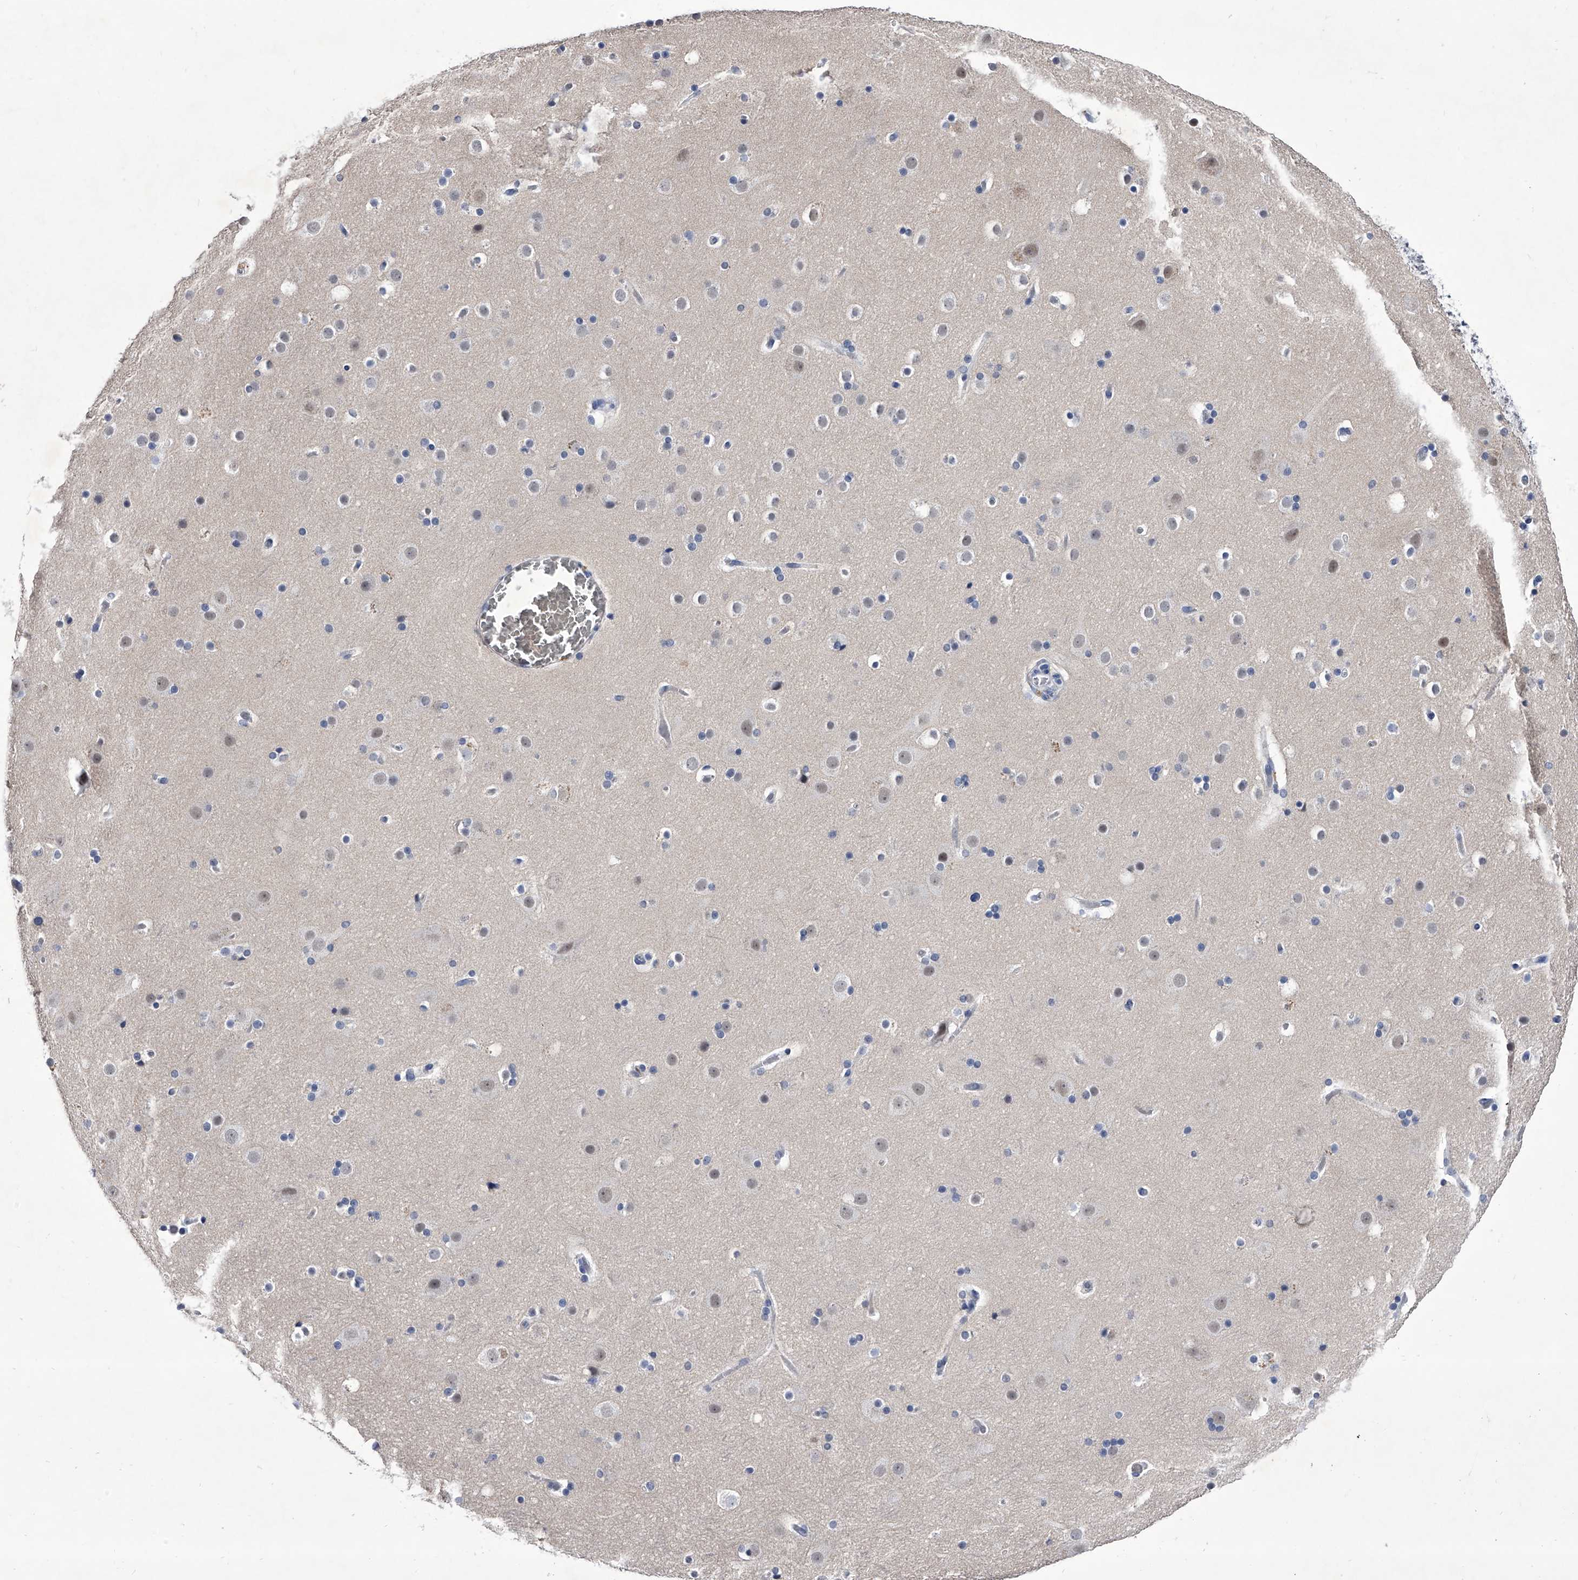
{"staining": {"intensity": "negative", "quantity": "none", "location": "none"}, "tissue": "cerebral cortex", "cell_type": "Endothelial cells", "image_type": "normal", "snomed": [{"axis": "morphology", "description": "Normal tissue, NOS"}, {"axis": "topography", "description": "Cerebral cortex"}], "caption": "Immunohistochemical staining of benign cerebral cortex shows no significant staining in endothelial cells.", "gene": "CRISP2", "patient": {"sex": "male", "age": 57}}